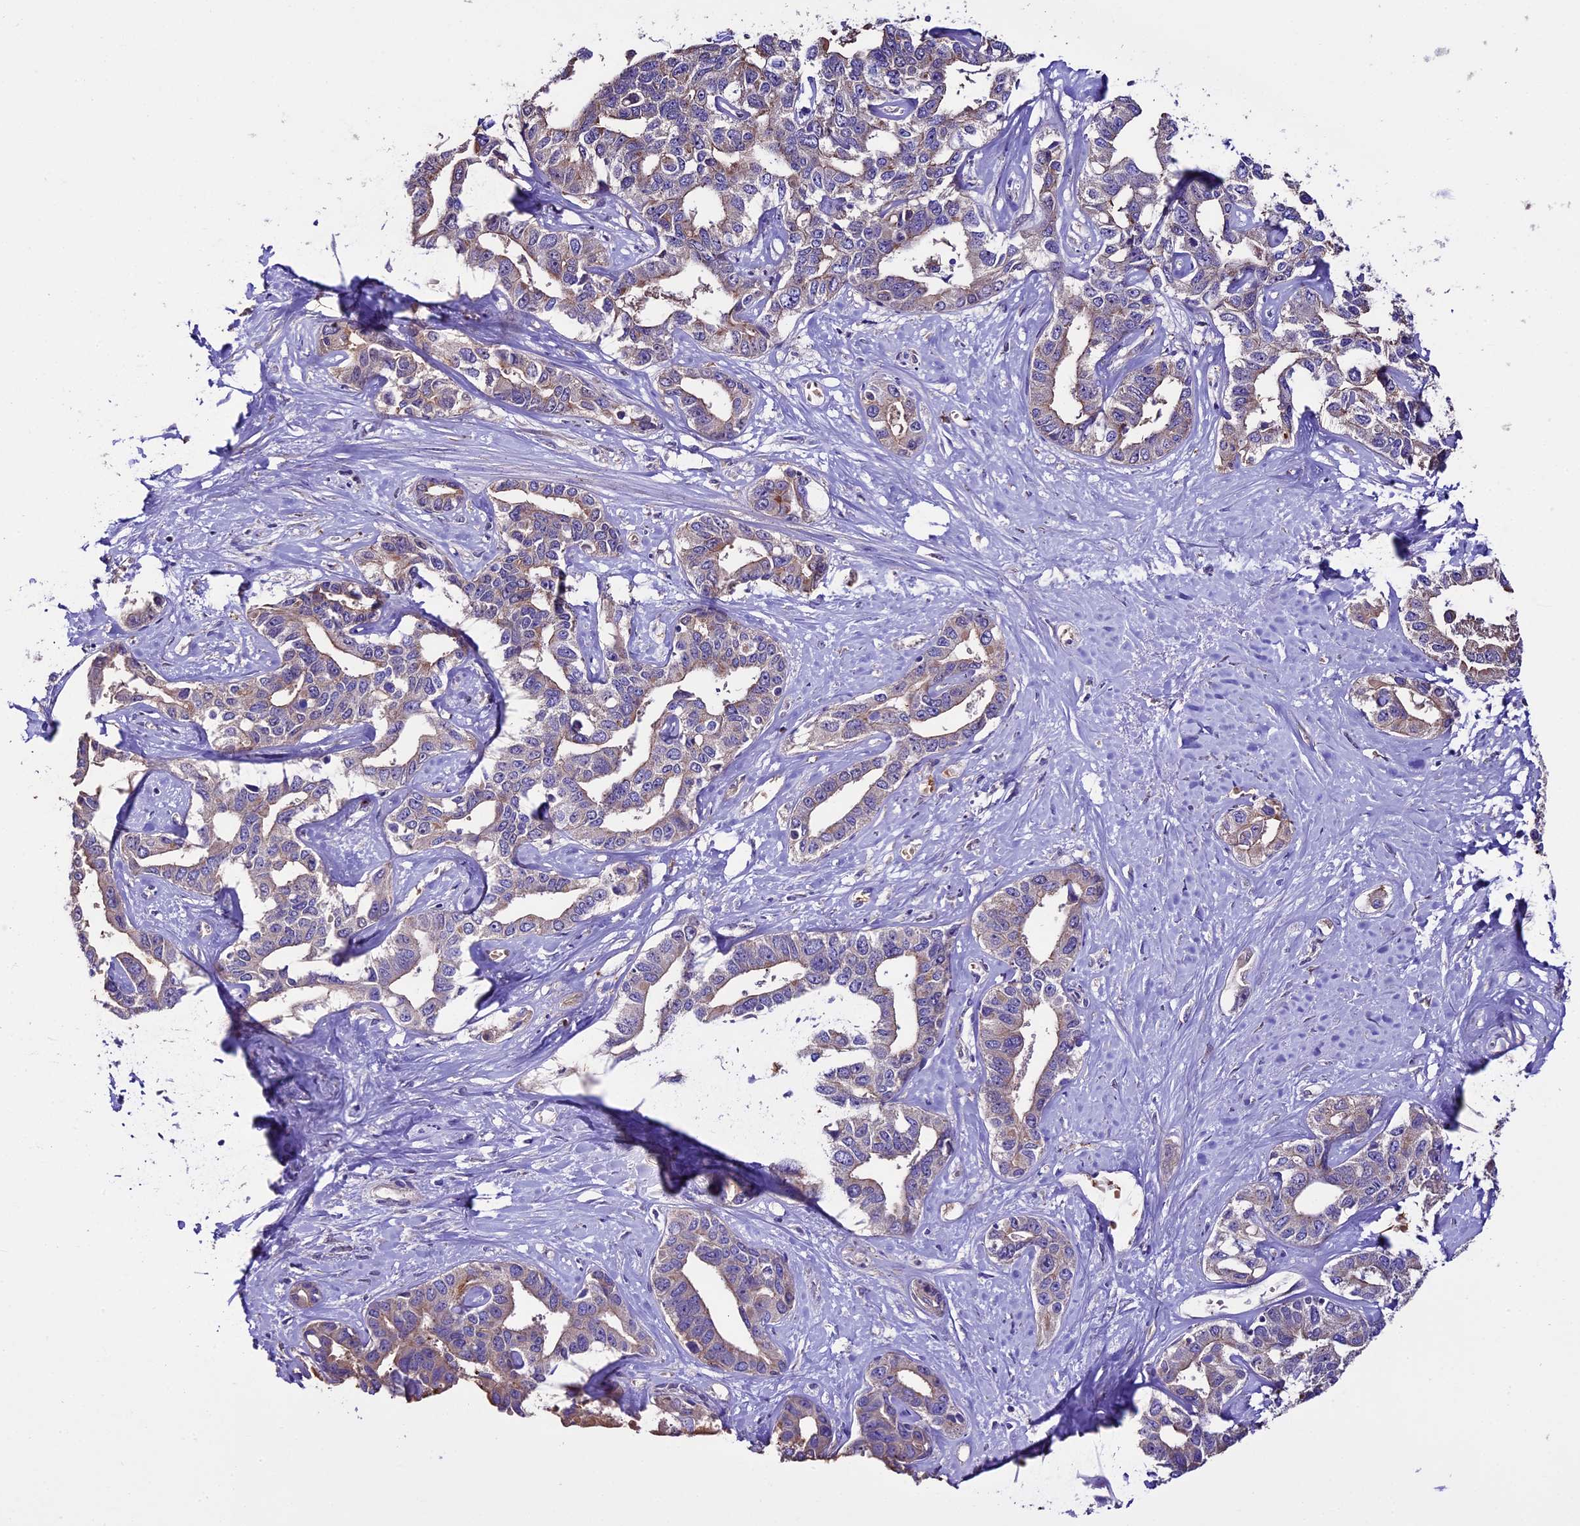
{"staining": {"intensity": "weak", "quantity": ">75%", "location": "cytoplasmic/membranous"}, "tissue": "liver cancer", "cell_type": "Tumor cells", "image_type": "cancer", "snomed": [{"axis": "morphology", "description": "Cholangiocarcinoma"}, {"axis": "topography", "description": "Liver"}], "caption": "This is a photomicrograph of IHC staining of liver cholangiocarcinoma, which shows weak staining in the cytoplasmic/membranous of tumor cells.", "gene": "TCP11L2", "patient": {"sex": "male", "age": 59}}